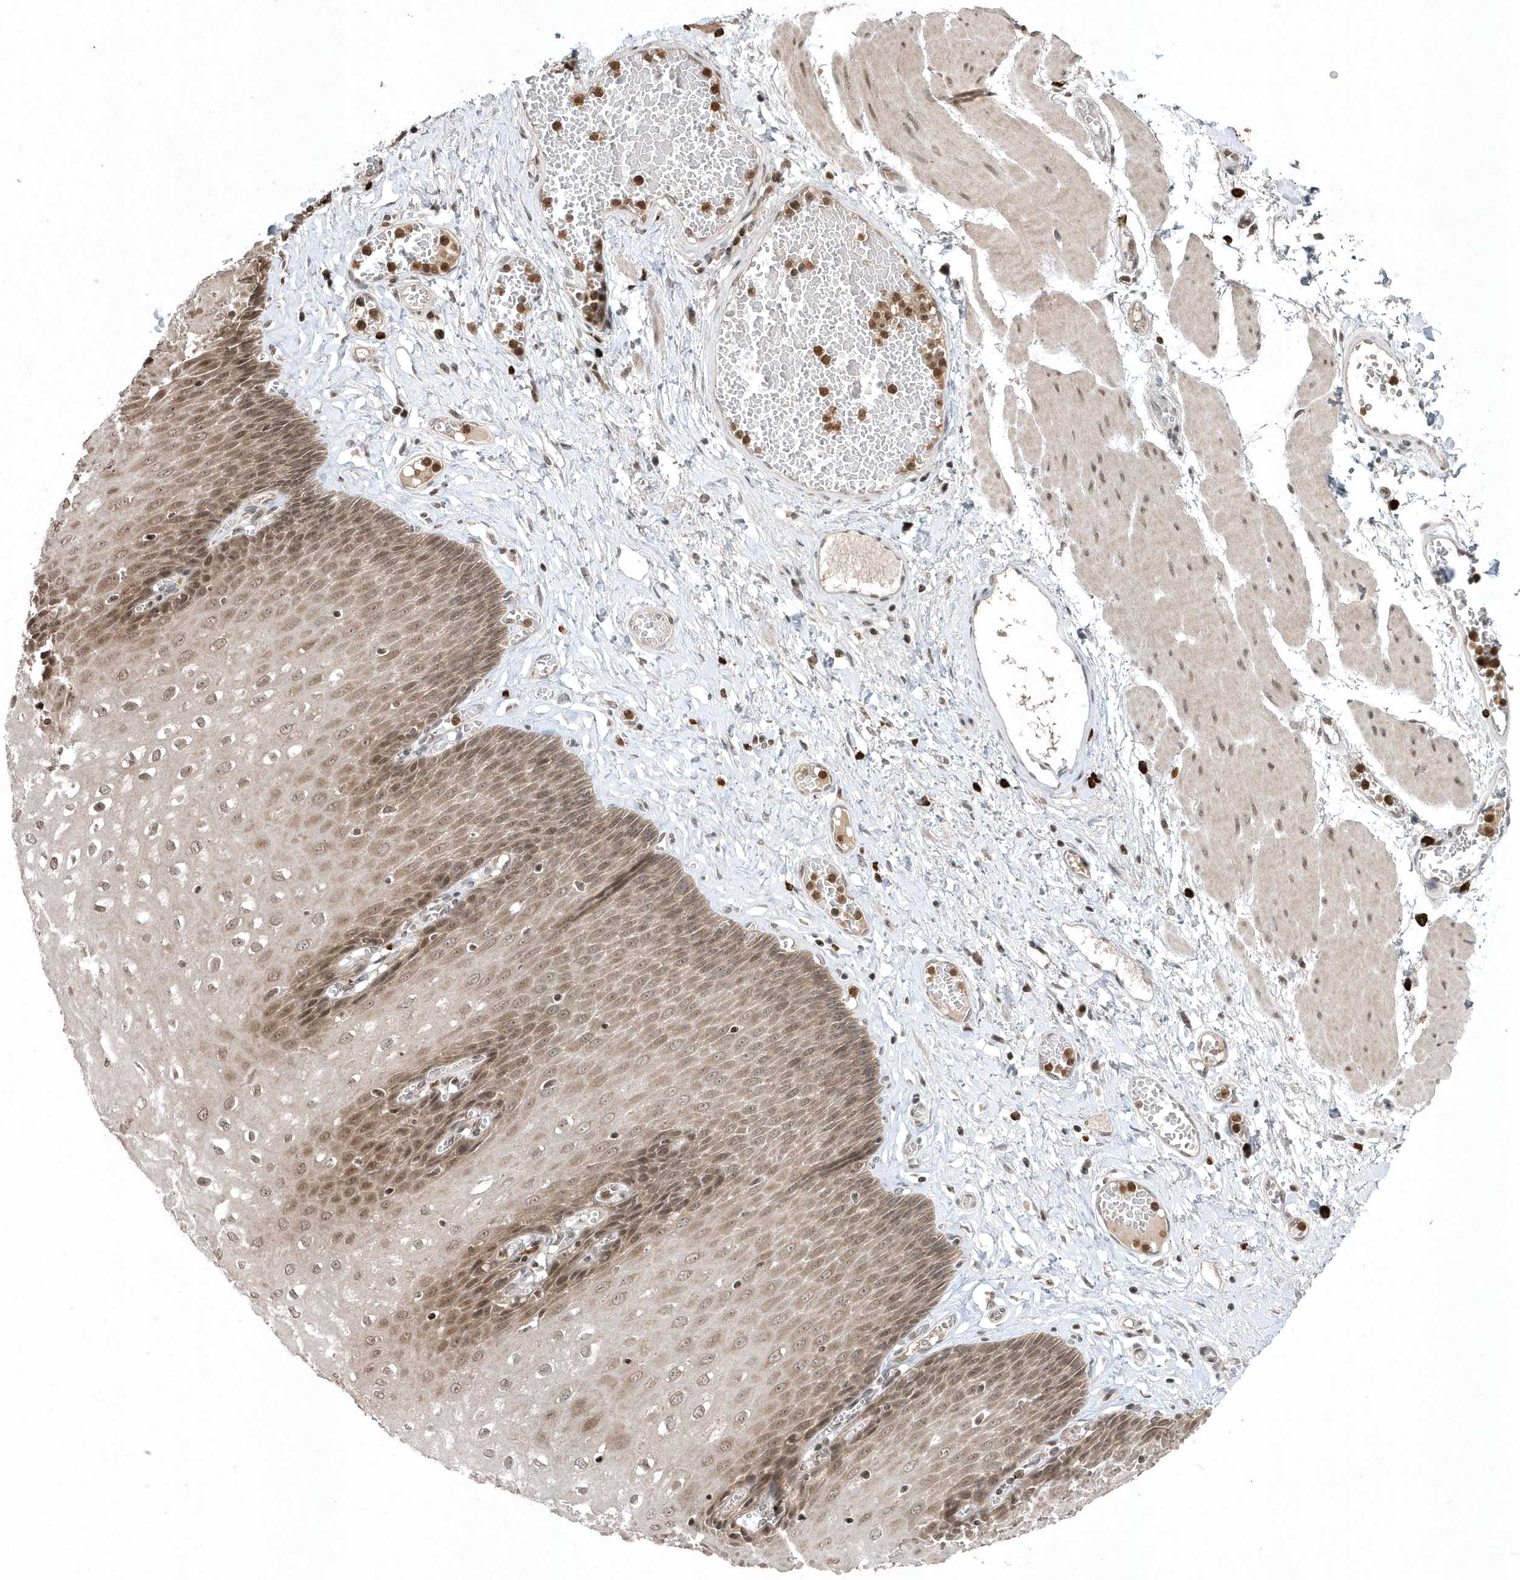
{"staining": {"intensity": "moderate", "quantity": ">75%", "location": "cytoplasmic/membranous,nuclear"}, "tissue": "esophagus", "cell_type": "Squamous epithelial cells", "image_type": "normal", "snomed": [{"axis": "morphology", "description": "Normal tissue, NOS"}, {"axis": "topography", "description": "Esophagus"}], "caption": "Immunohistochemistry (IHC) (DAB (3,3'-diaminobenzidine)) staining of unremarkable human esophagus displays moderate cytoplasmic/membranous,nuclear protein expression in approximately >75% of squamous epithelial cells.", "gene": "EIF2B1", "patient": {"sex": "male", "age": 60}}